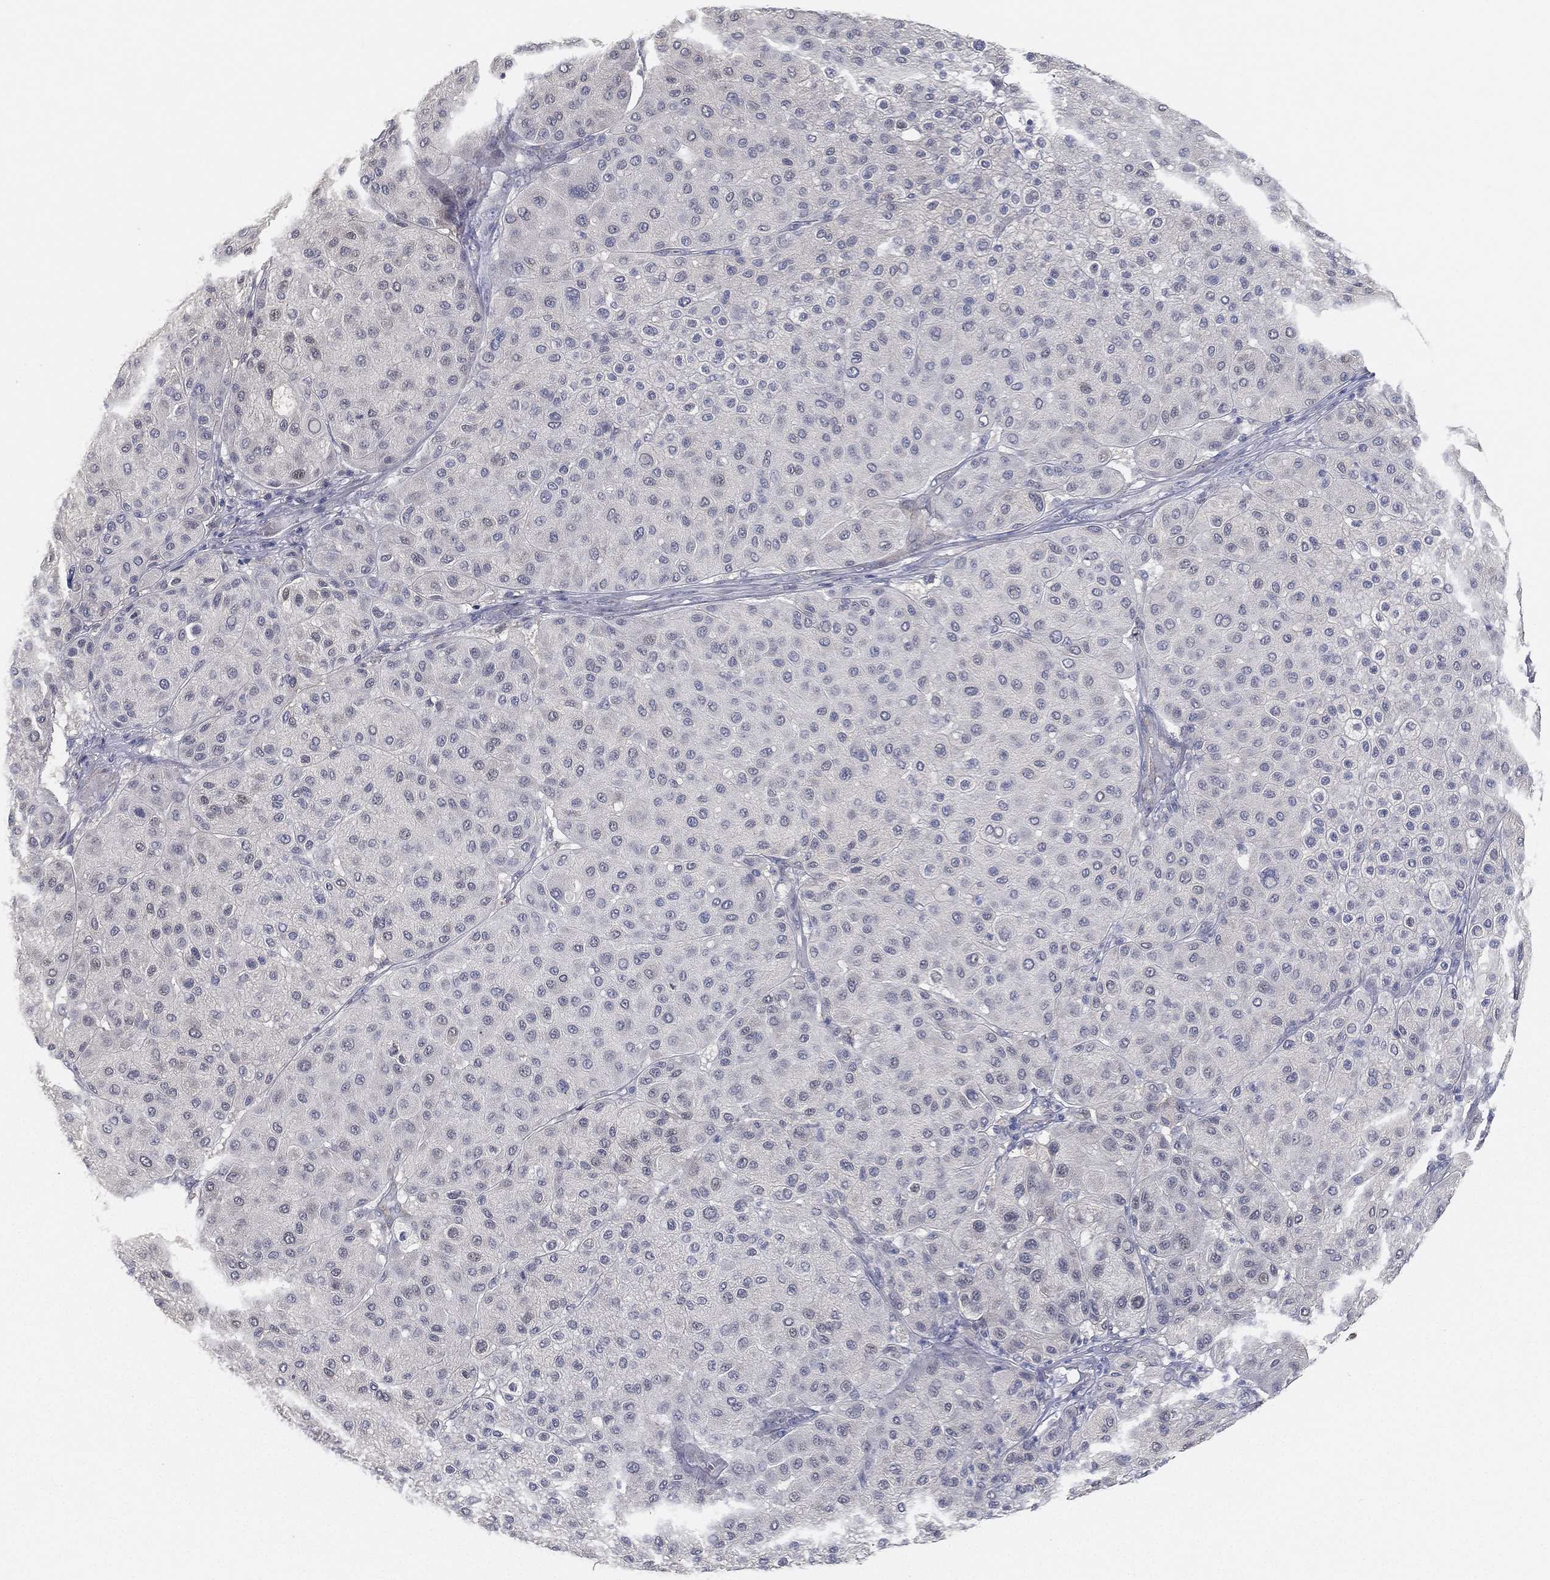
{"staining": {"intensity": "negative", "quantity": "none", "location": "none"}, "tissue": "melanoma", "cell_type": "Tumor cells", "image_type": "cancer", "snomed": [{"axis": "morphology", "description": "Malignant melanoma, Metastatic site"}, {"axis": "topography", "description": "Smooth muscle"}], "caption": "Protein analysis of malignant melanoma (metastatic site) reveals no significant expression in tumor cells. Nuclei are stained in blue.", "gene": "GPR61", "patient": {"sex": "male", "age": 41}}